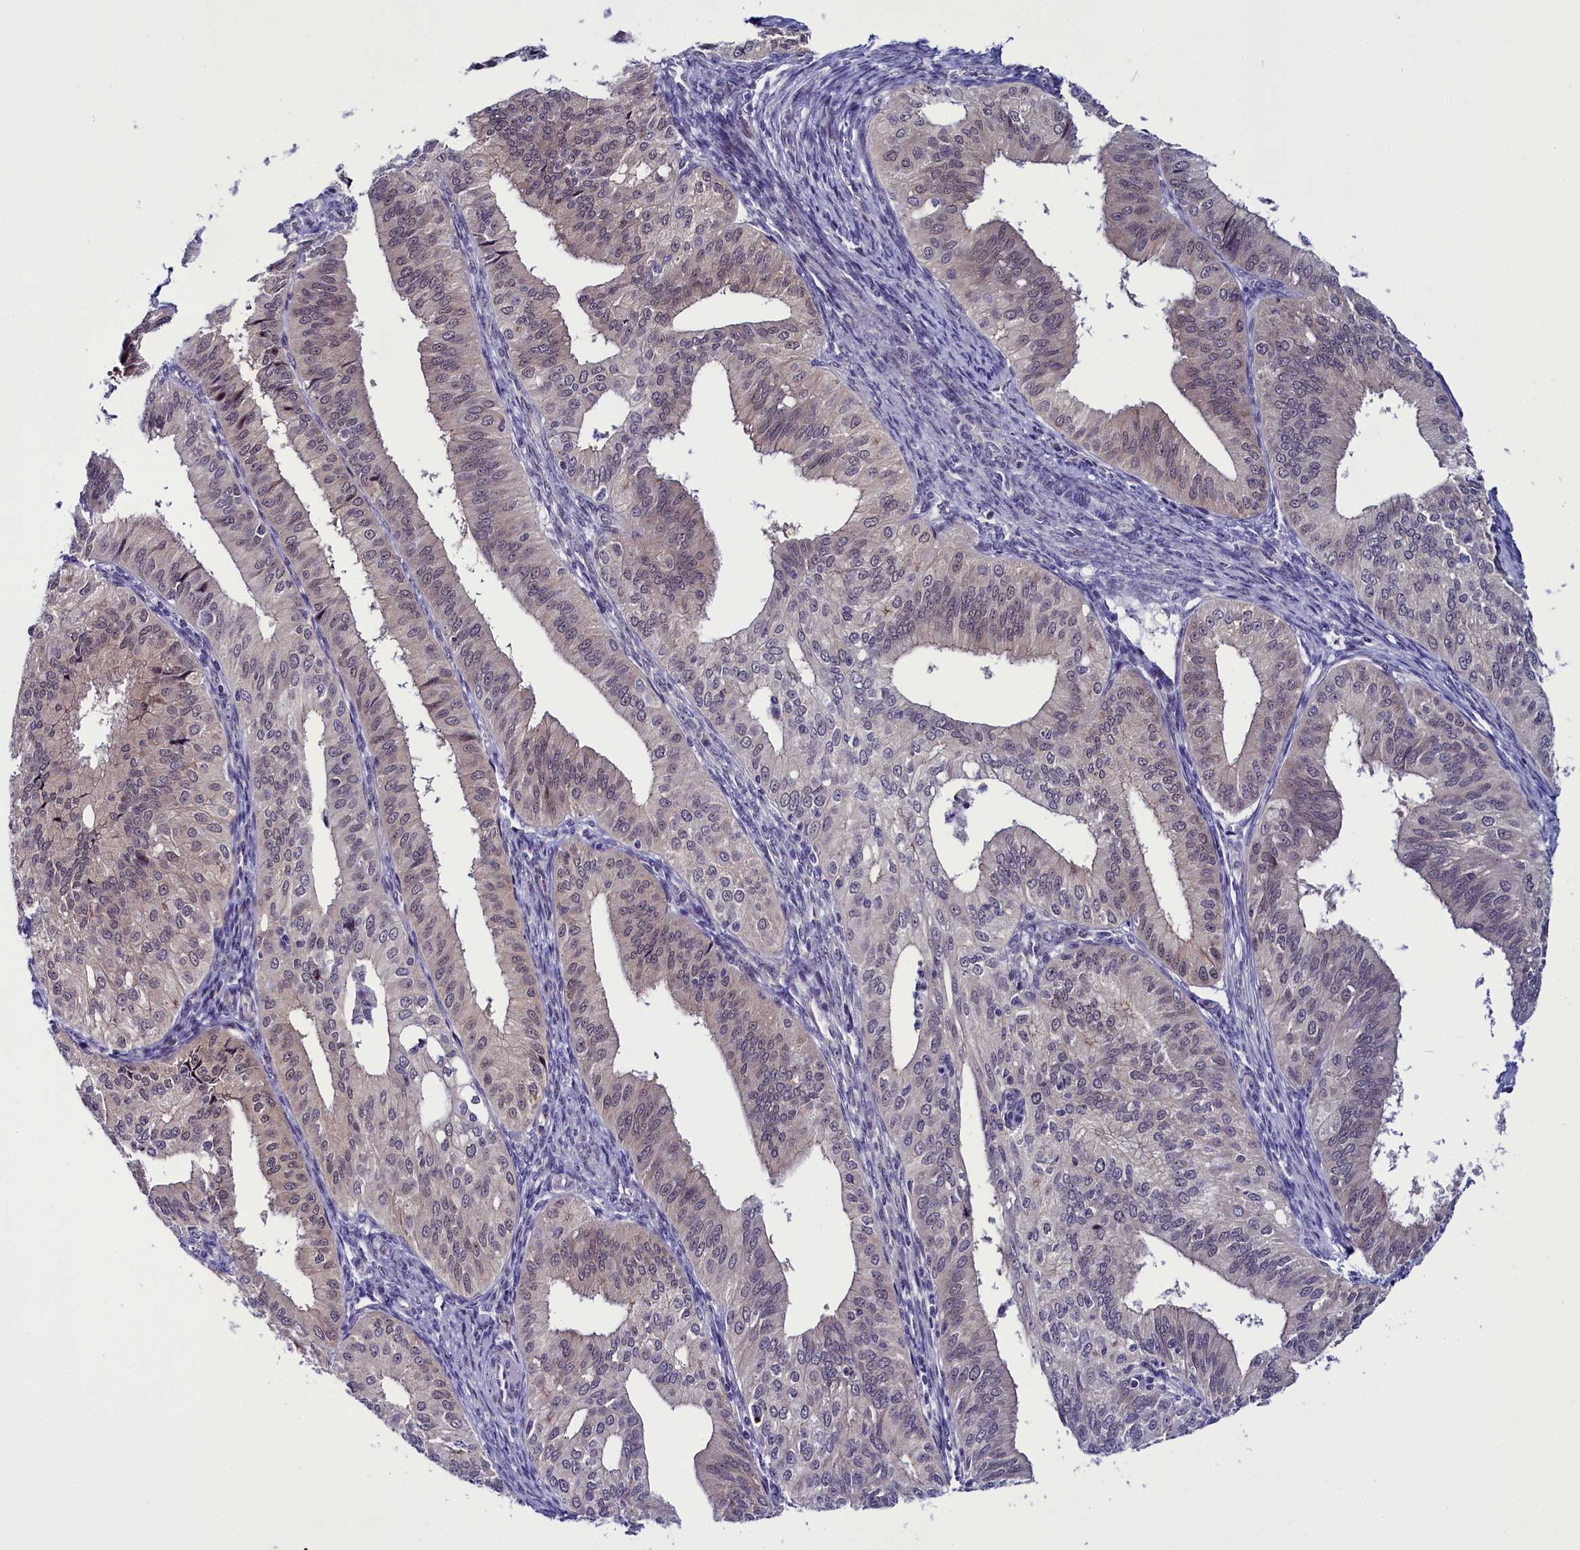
{"staining": {"intensity": "negative", "quantity": "none", "location": "none"}, "tissue": "endometrial cancer", "cell_type": "Tumor cells", "image_type": "cancer", "snomed": [{"axis": "morphology", "description": "Adenocarcinoma, NOS"}, {"axis": "topography", "description": "Endometrium"}], "caption": "An image of human endometrial cancer is negative for staining in tumor cells.", "gene": "CCDC106", "patient": {"sex": "female", "age": 50}}